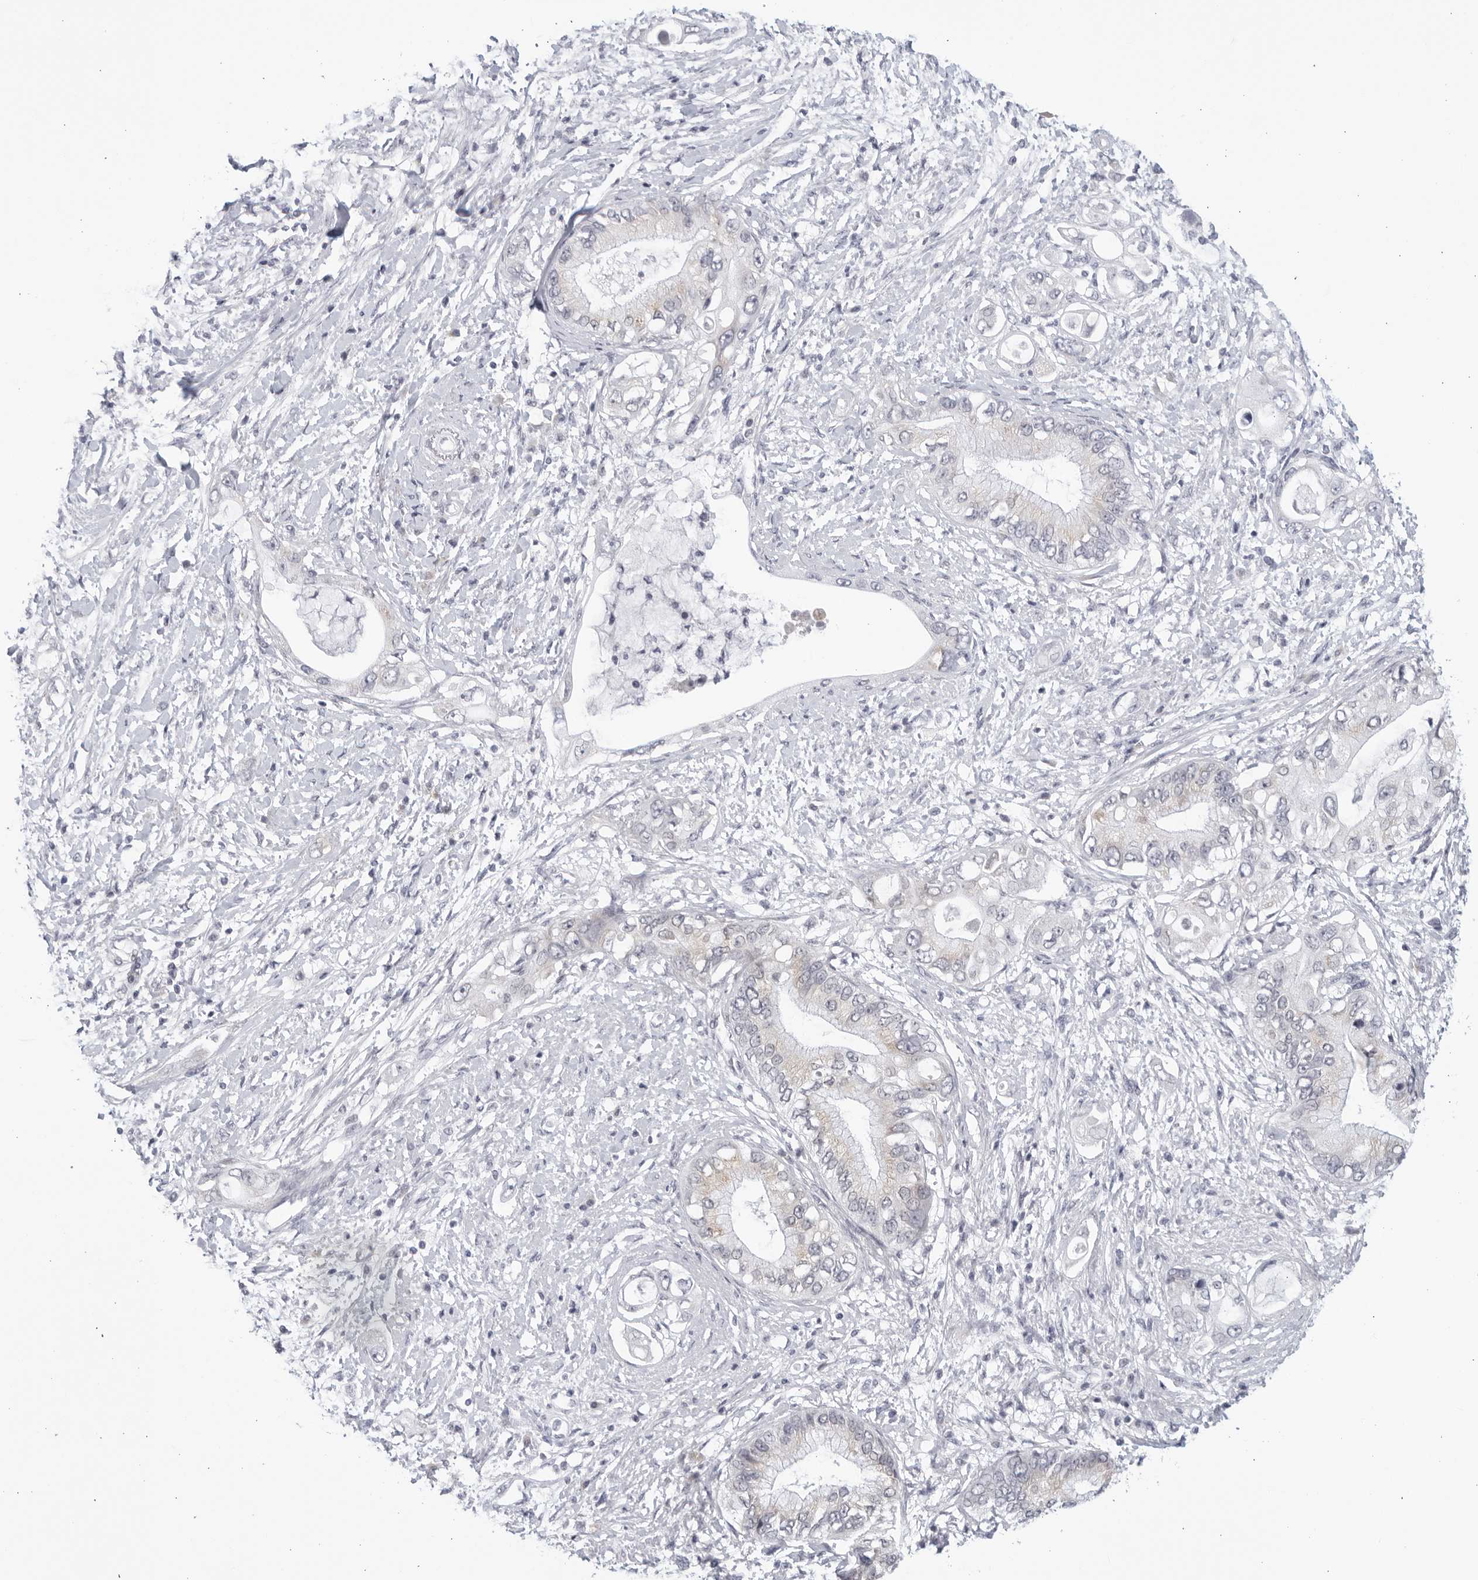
{"staining": {"intensity": "negative", "quantity": "none", "location": "none"}, "tissue": "pancreatic cancer", "cell_type": "Tumor cells", "image_type": "cancer", "snomed": [{"axis": "morphology", "description": "Inflammation, NOS"}, {"axis": "morphology", "description": "Adenocarcinoma, NOS"}, {"axis": "topography", "description": "Pancreas"}], "caption": "DAB (3,3'-diaminobenzidine) immunohistochemical staining of pancreatic cancer (adenocarcinoma) reveals no significant positivity in tumor cells. Brightfield microscopy of IHC stained with DAB (3,3'-diaminobenzidine) (brown) and hematoxylin (blue), captured at high magnification.", "gene": "WDTC1", "patient": {"sex": "female", "age": 56}}